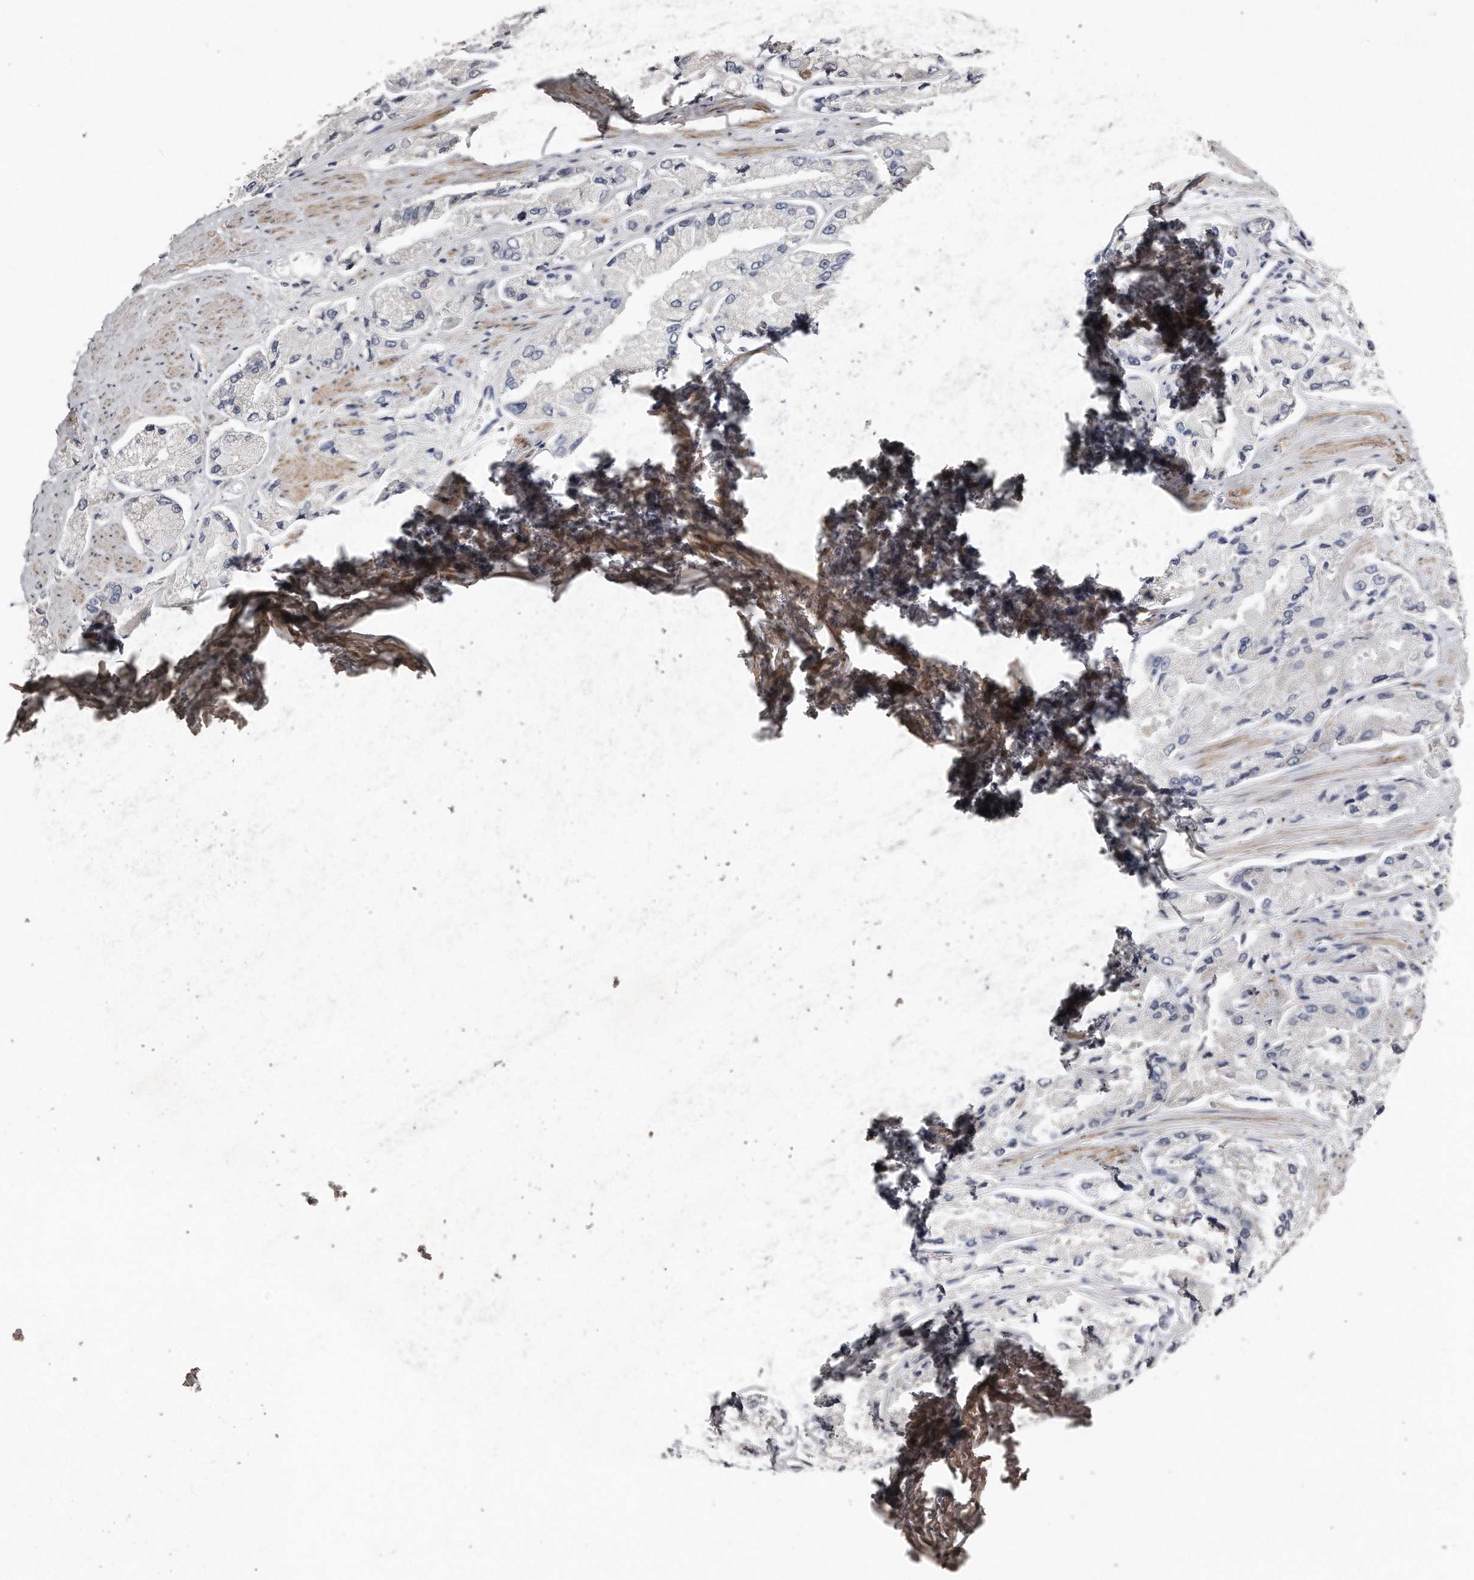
{"staining": {"intensity": "negative", "quantity": "none", "location": "none"}, "tissue": "prostate cancer", "cell_type": "Tumor cells", "image_type": "cancer", "snomed": [{"axis": "morphology", "description": "Adenocarcinoma, High grade"}, {"axis": "topography", "description": "Prostate"}], "caption": "There is no significant positivity in tumor cells of prostate cancer (adenocarcinoma (high-grade)).", "gene": "LMOD1", "patient": {"sex": "male", "age": 58}}